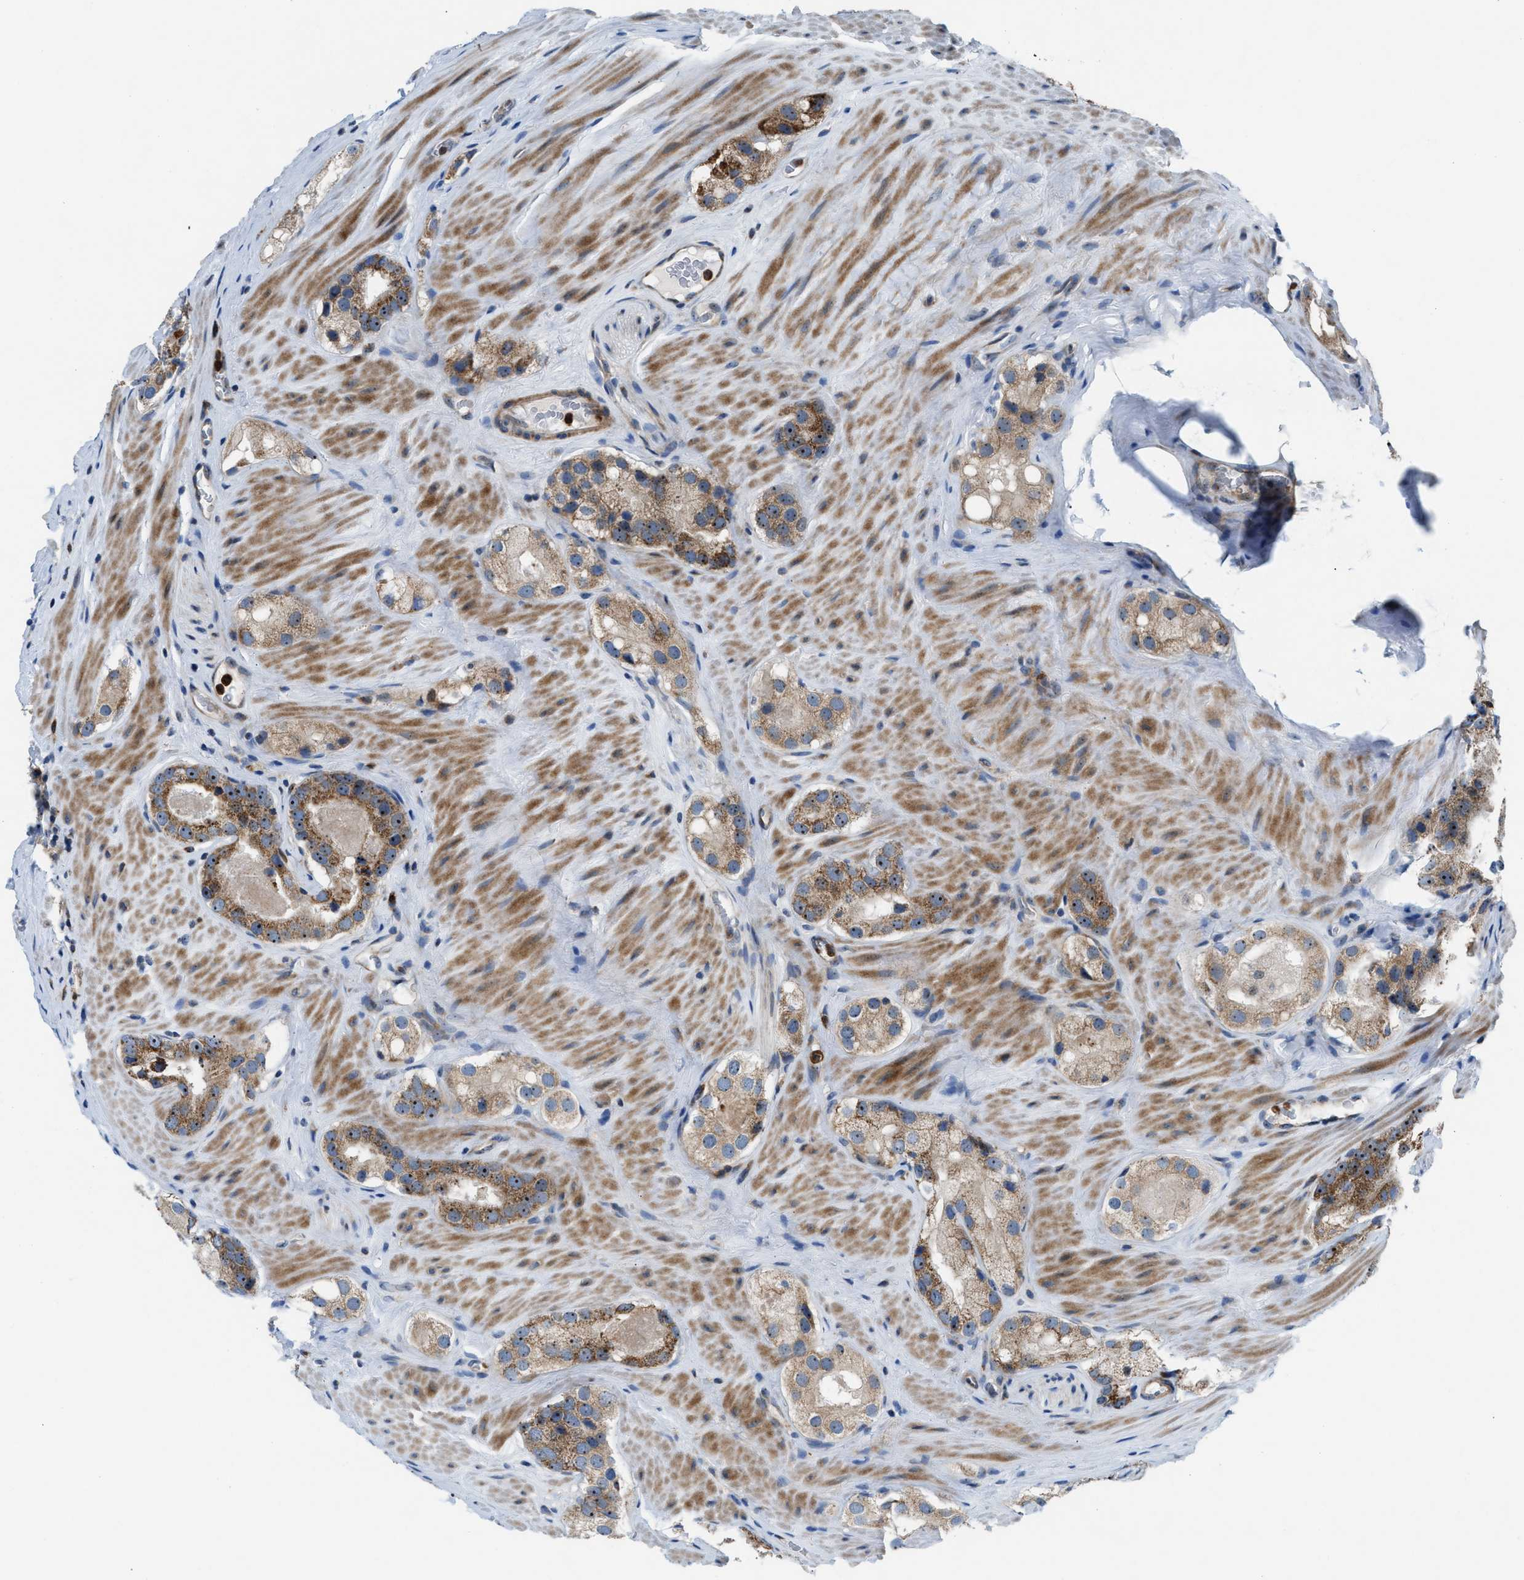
{"staining": {"intensity": "moderate", "quantity": ">75%", "location": "cytoplasmic/membranous,nuclear"}, "tissue": "prostate cancer", "cell_type": "Tumor cells", "image_type": "cancer", "snomed": [{"axis": "morphology", "description": "Adenocarcinoma, High grade"}, {"axis": "topography", "description": "Prostate"}], "caption": "Moderate cytoplasmic/membranous and nuclear positivity is appreciated in approximately >75% of tumor cells in prostate adenocarcinoma (high-grade).", "gene": "TPH1", "patient": {"sex": "male", "age": 63}}